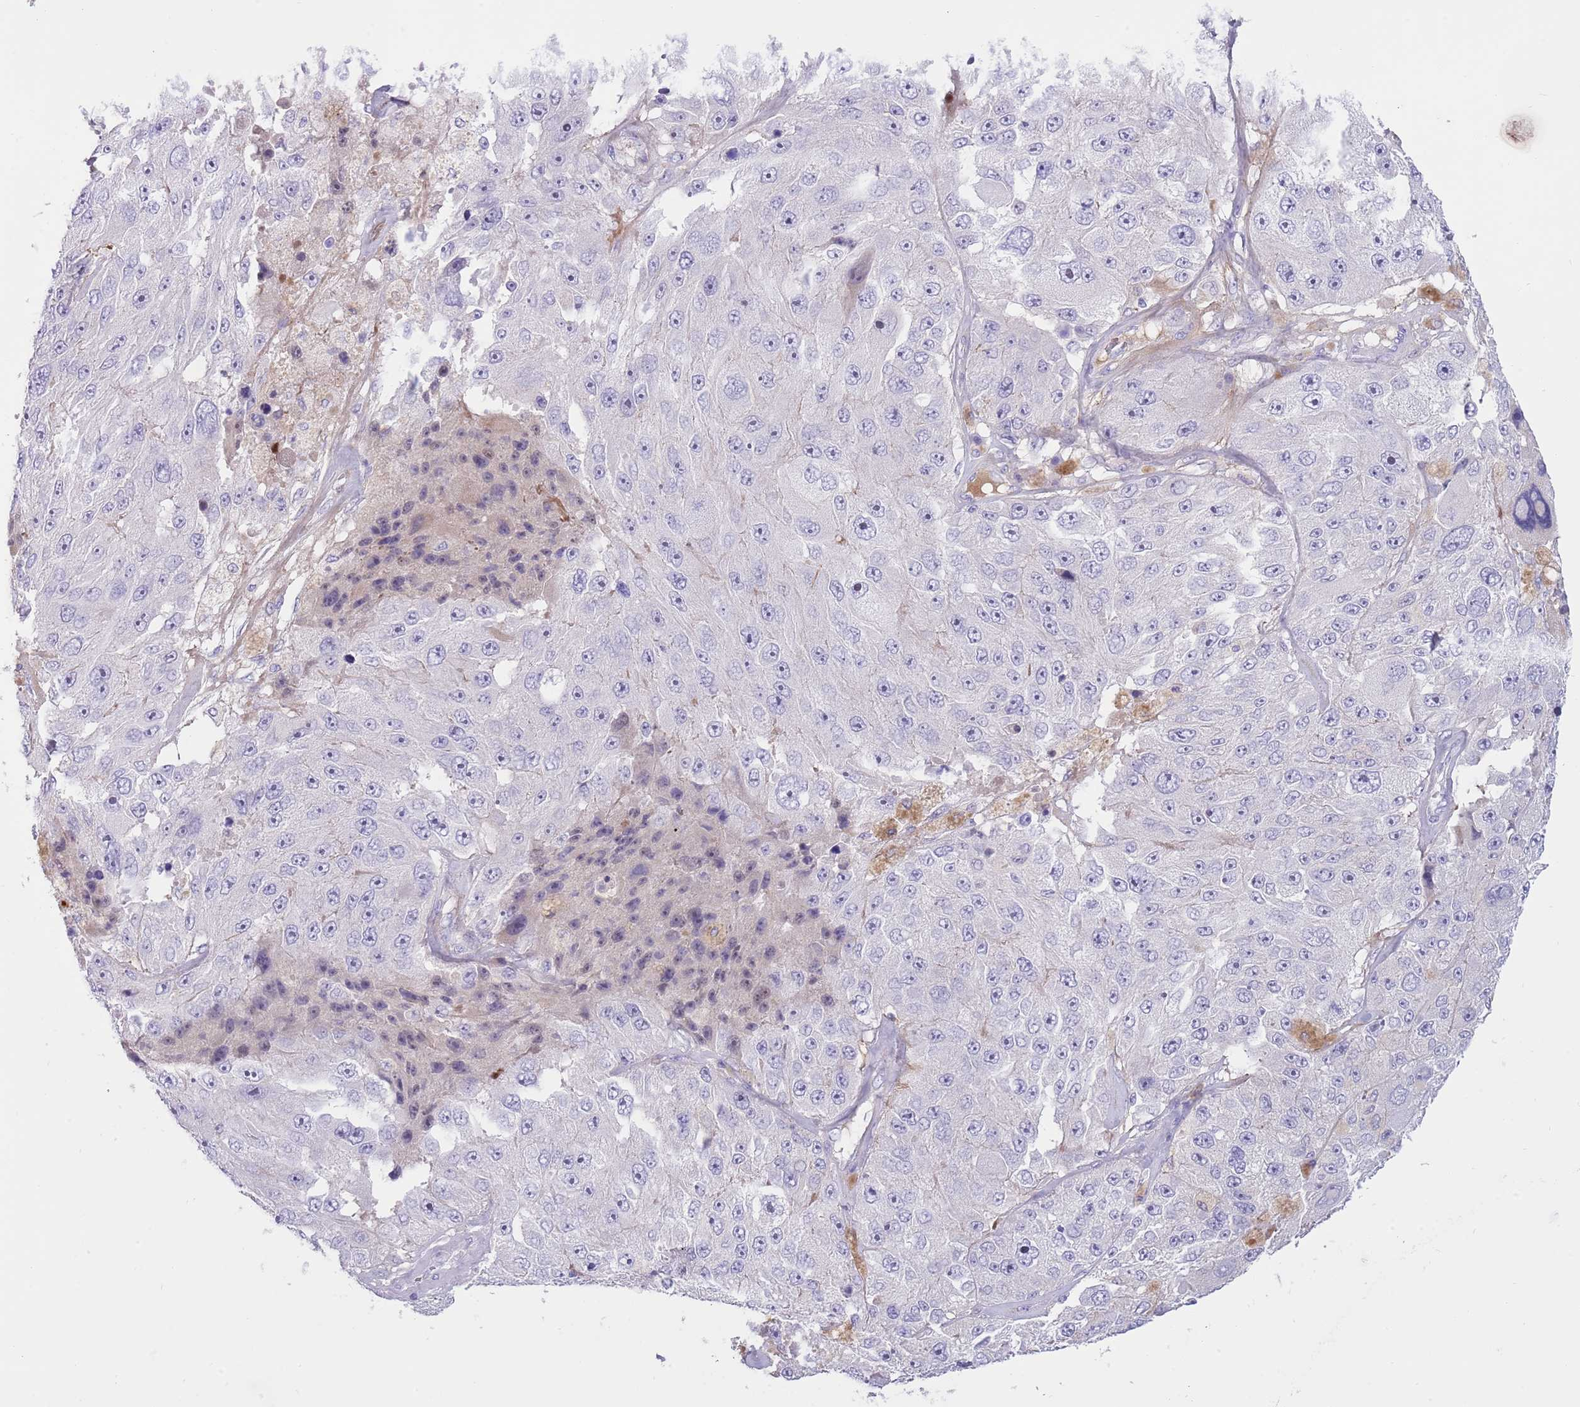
{"staining": {"intensity": "negative", "quantity": "none", "location": "none"}, "tissue": "melanoma", "cell_type": "Tumor cells", "image_type": "cancer", "snomed": [{"axis": "morphology", "description": "Malignant melanoma, Metastatic site"}, {"axis": "topography", "description": "Lymph node"}], "caption": "An immunohistochemistry (IHC) micrograph of melanoma is shown. There is no staining in tumor cells of melanoma. (Immunohistochemistry, brightfield microscopy, high magnification).", "gene": "LEPROTL1", "patient": {"sex": "male", "age": 62}}